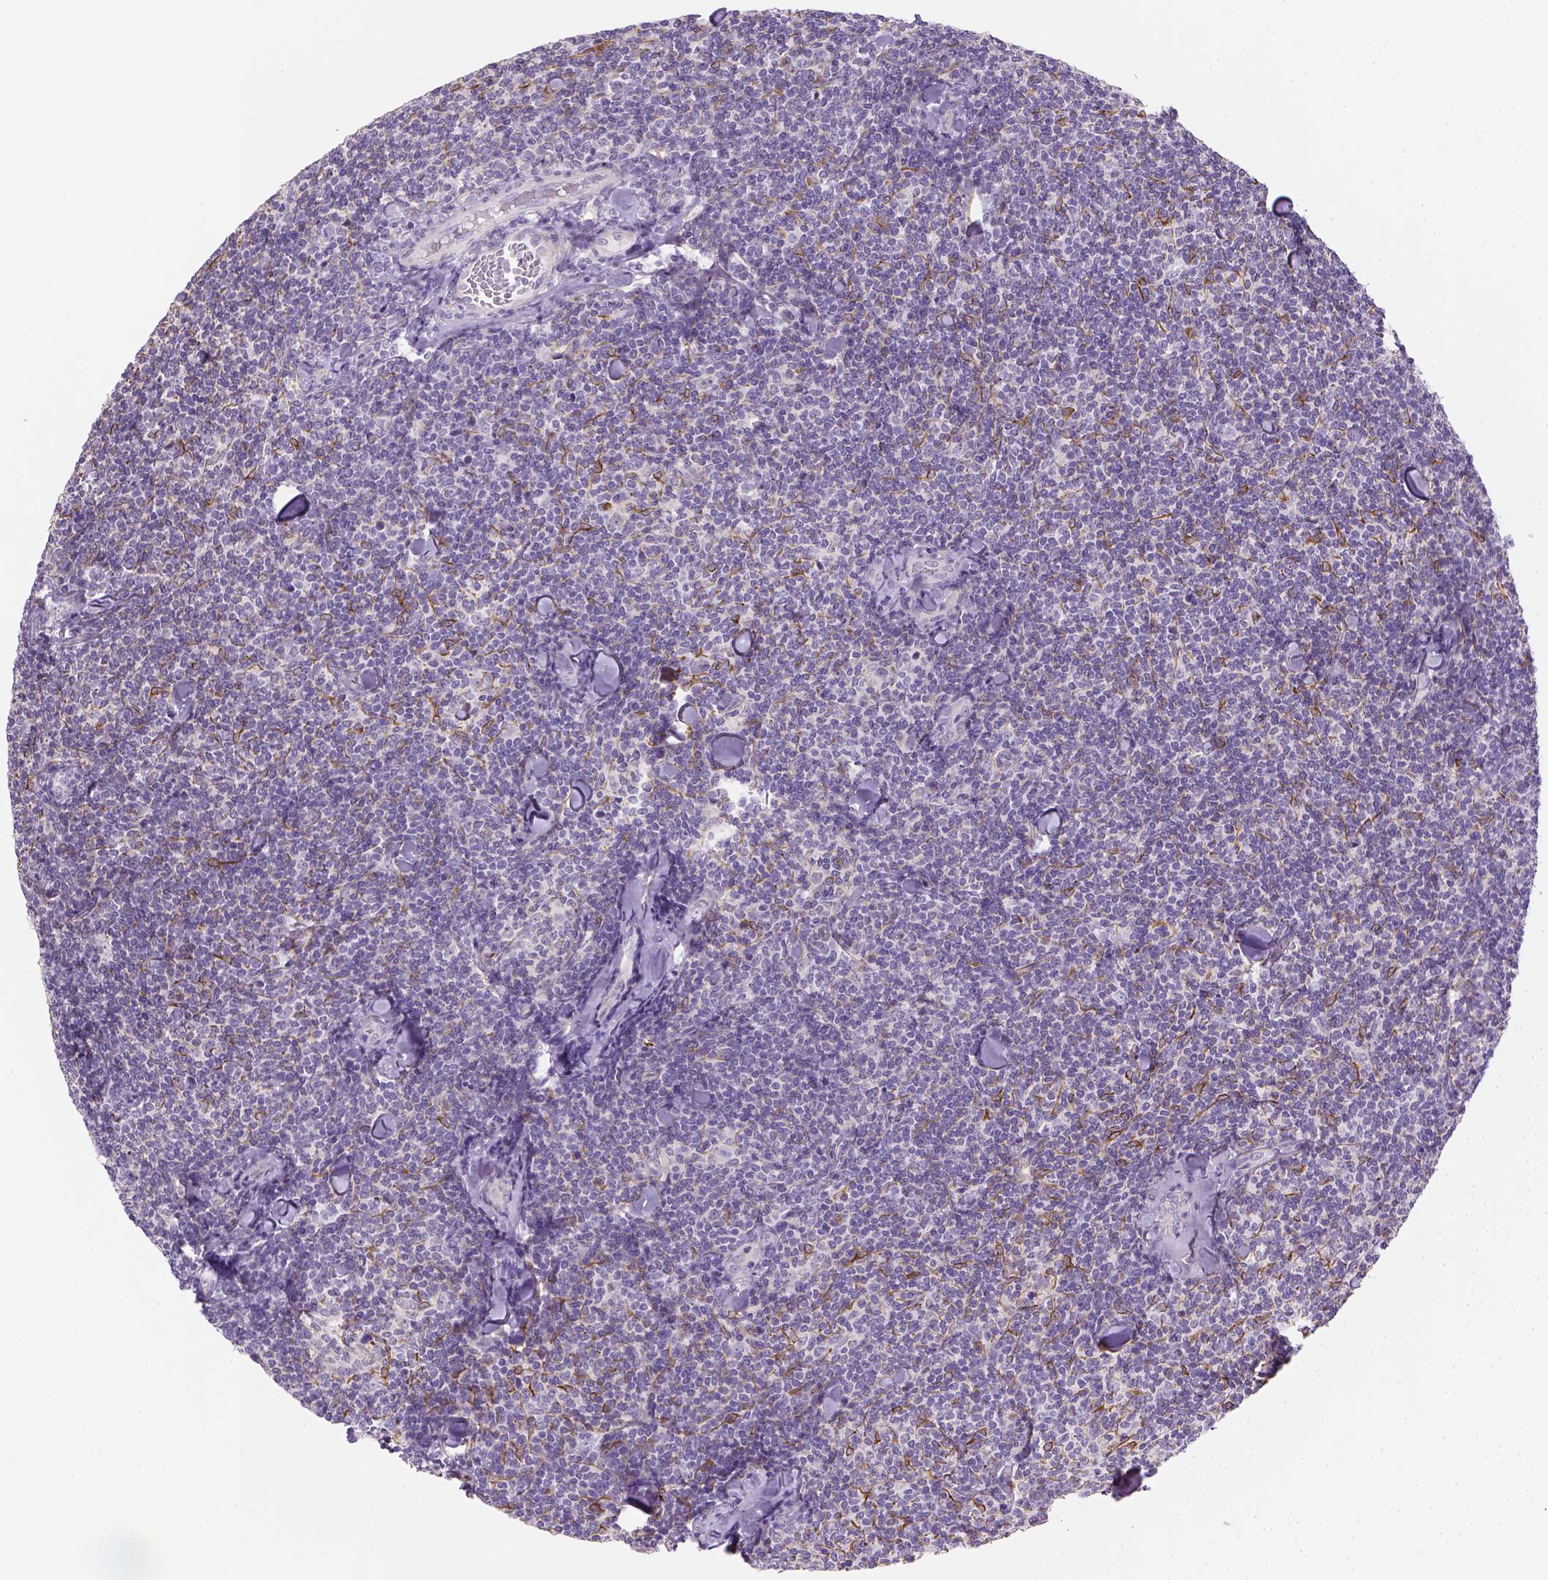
{"staining": {"intensity": "negative", "quantity": "none", "location": "none"}, "tissue": "lymphoma", "cell_type": "Tumor cells", "image_type": "cancer", "snomed": [{"axis": "morphology", "description": "Malignant lymphoma, non-Hodgkin's type, Low grade"}, {"axis": "topography", "description": "Lymph node"}], "caption": "A high-resolution histopathology image shows IHC staining of lymphoma, which shows no significant positivity in tumor cells.", "gene": "CACNB1", "patient": {"sex": "female", "age": 56}}